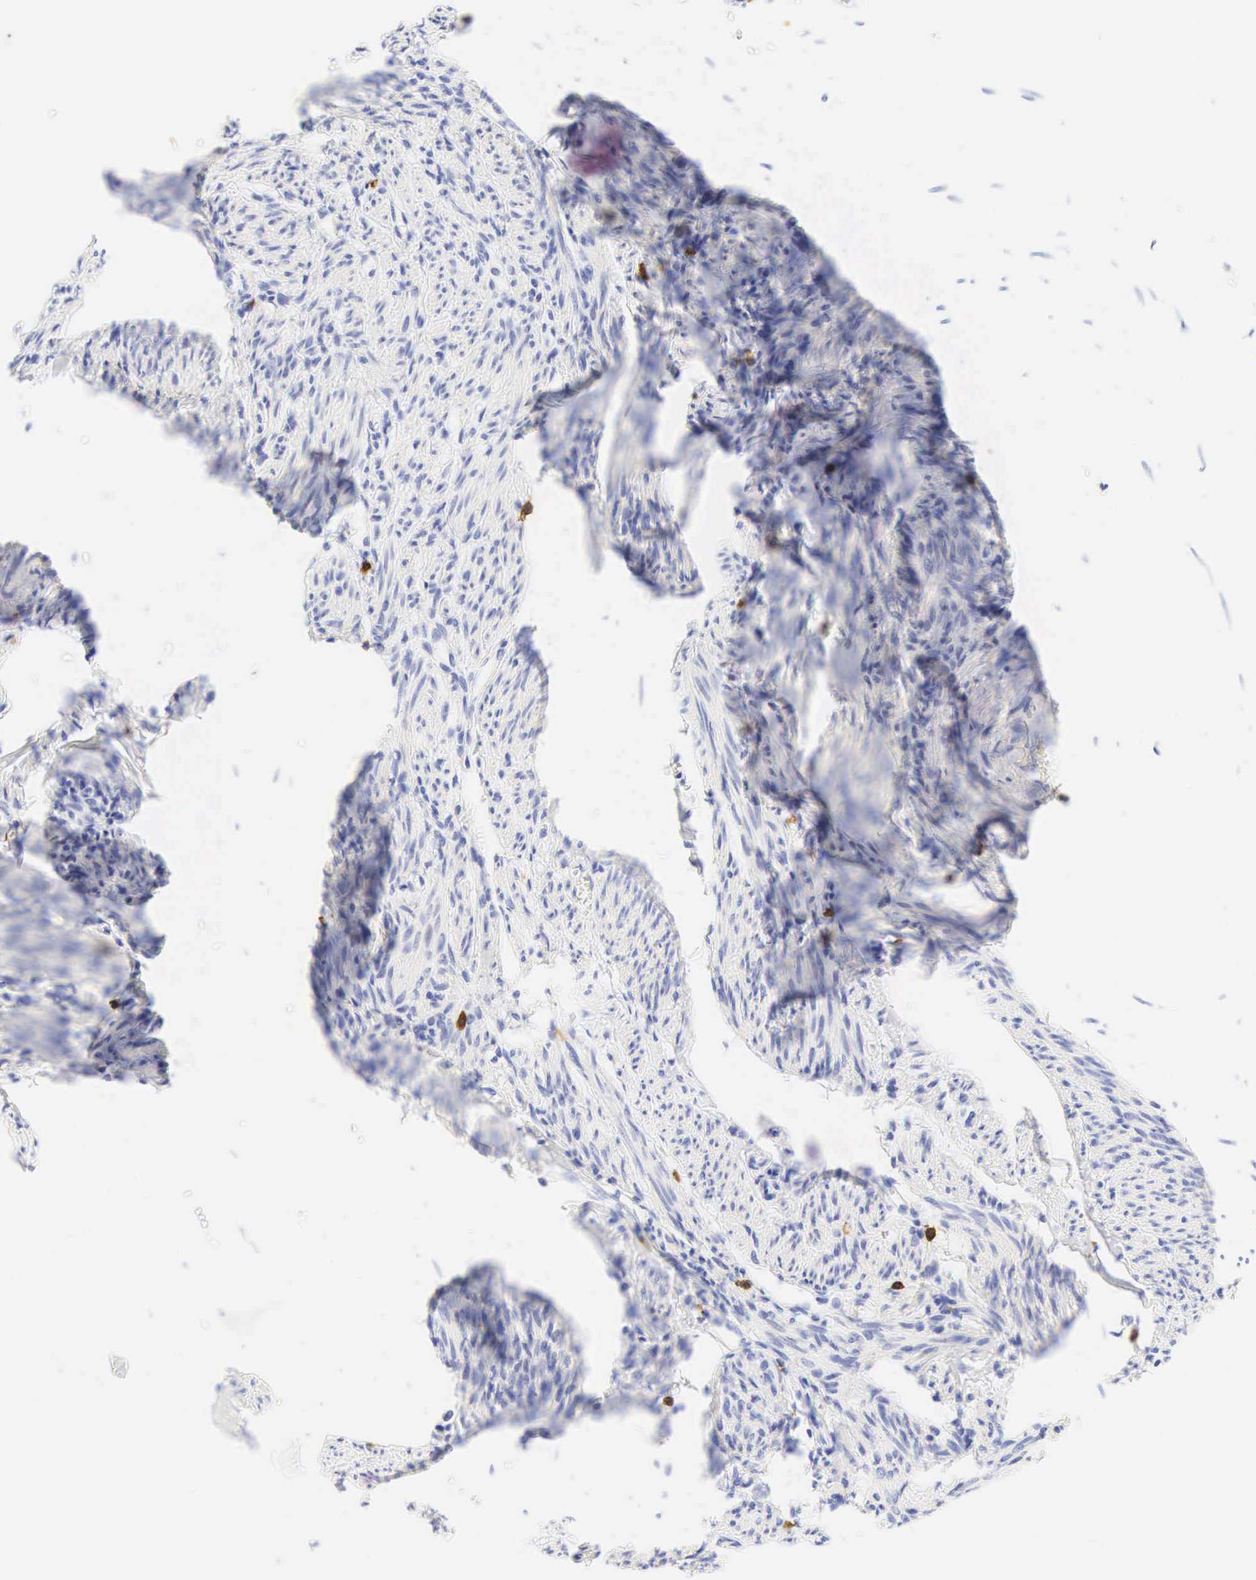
{"staining": {"intensity": "negative", "quantity": "none", "location": "none"}, "tissue": "endometrial cancer", "cell_type": "Tumor cells", "image_type": "cancer", "snomed": [{"axis": "morphology", "description": "Adenocarcinoma, NOS"}, {"axis": "topography", "description": "Endometrium"}], "caption": "The immunohistochemistry histopathology image has no significant expression in tumor cells of endometrial cancer tissue. Brightfield microscopy of IHC stained with DAB (3,3'-diaminobenzidine) (brown) and hematoxylin (blue), captured at high magnification.", "gene": "CD8A", "patient": {"sex": "female", "age": 76}}